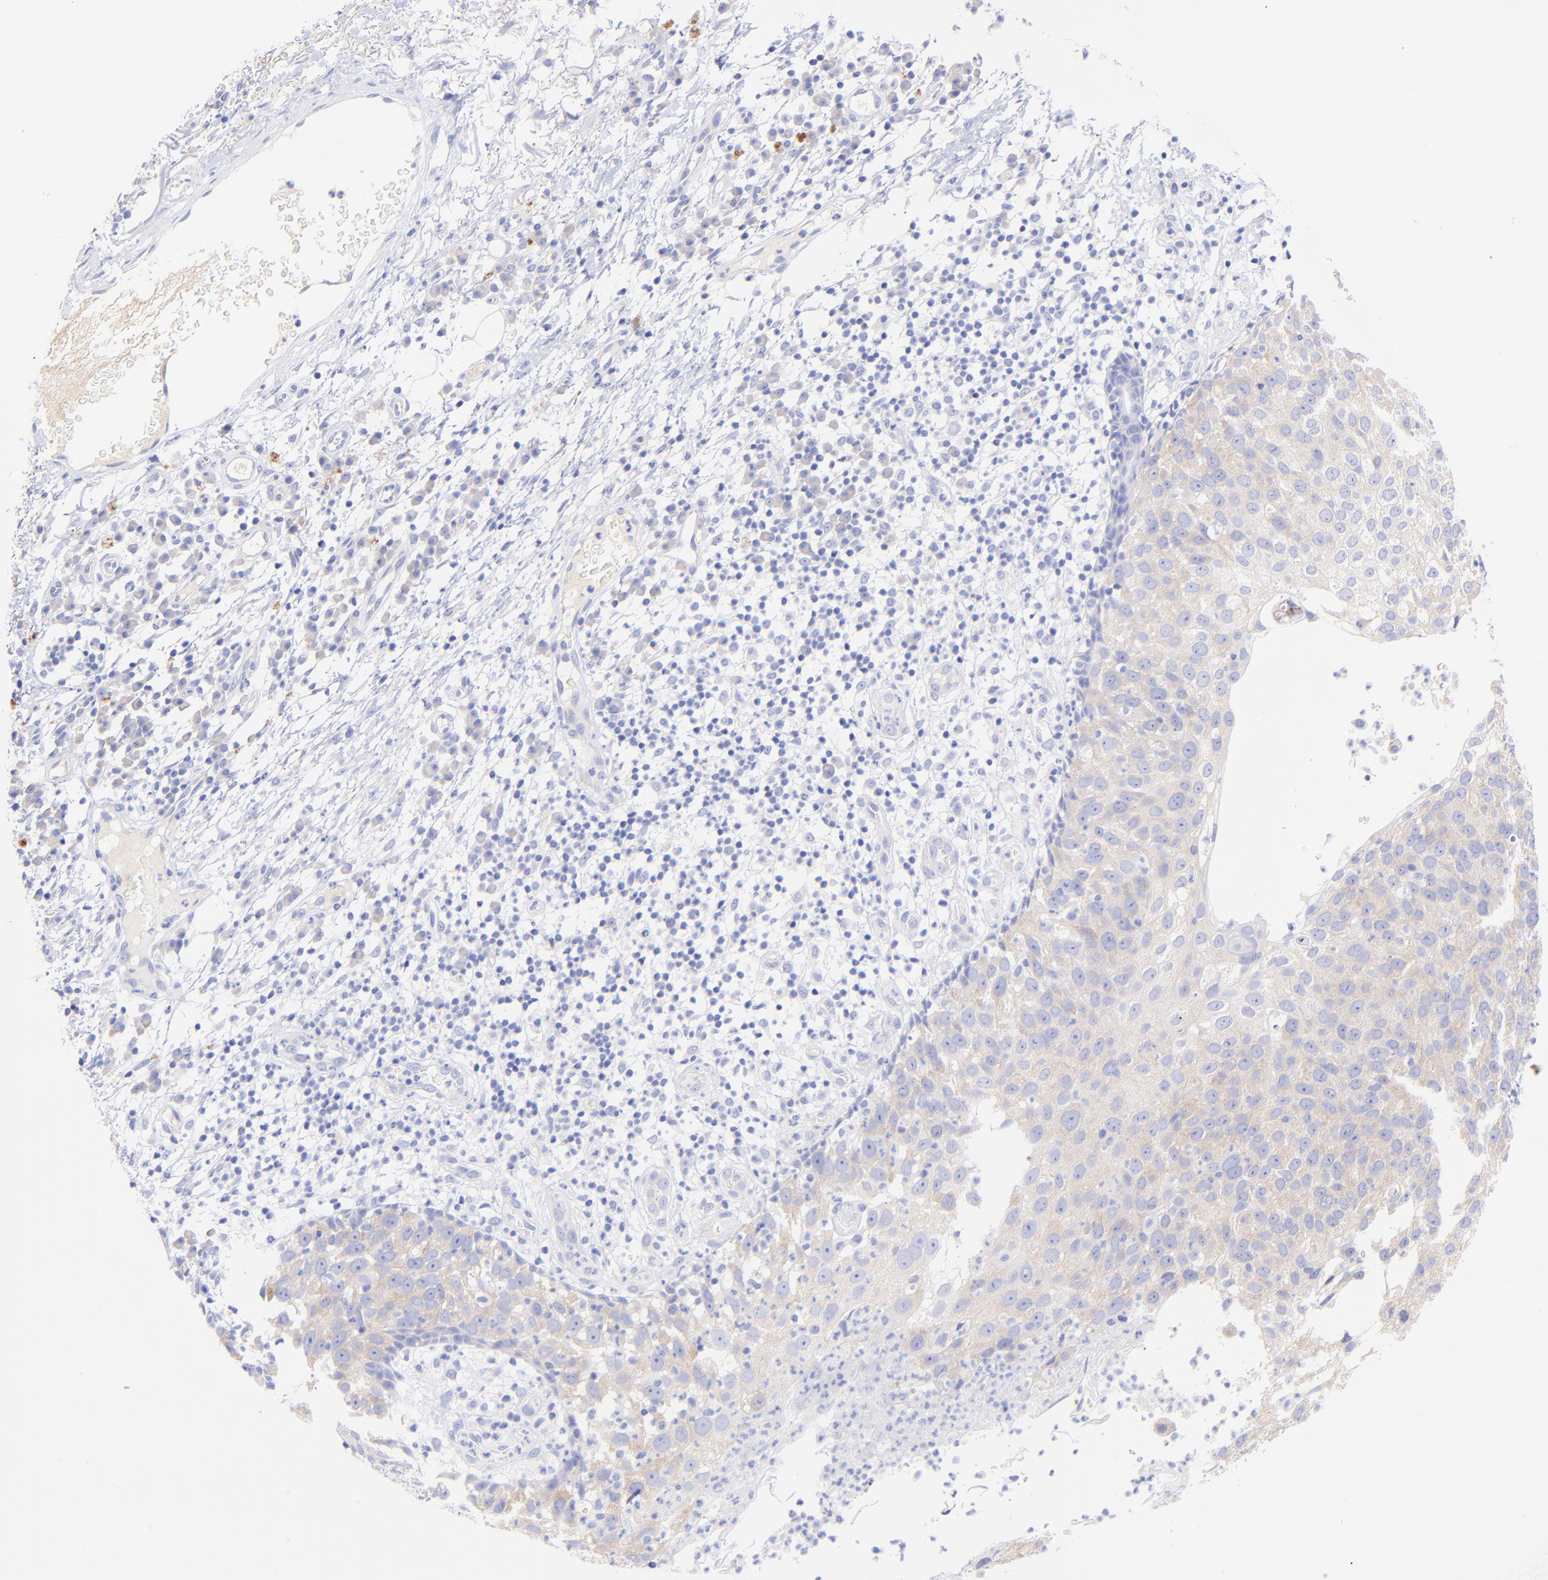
{"staining": {"intensity": "weak", "quantity": "25%-75%", "location": "cytoplasmic/membranous"}, "tissue": "skin cancer", "cell_type": "Tumor cells", "image_type": "cancer", "snomed": [{"axis": "morphology", "description": "Squamous cell carcinoma, NOS"}, {"axis": "topography", "description": "Skin"}], "caption": "A high-resolution micrograph shows immunohistochemistry (IHC) staining of skin cancer (squamous cell carcinoma), which displays weak cytoplasmic/membranous expression in approximately 25%-75% of tumor cells.", "gene": "GPHN", "patient": {"sex": "male", "age": 87}}